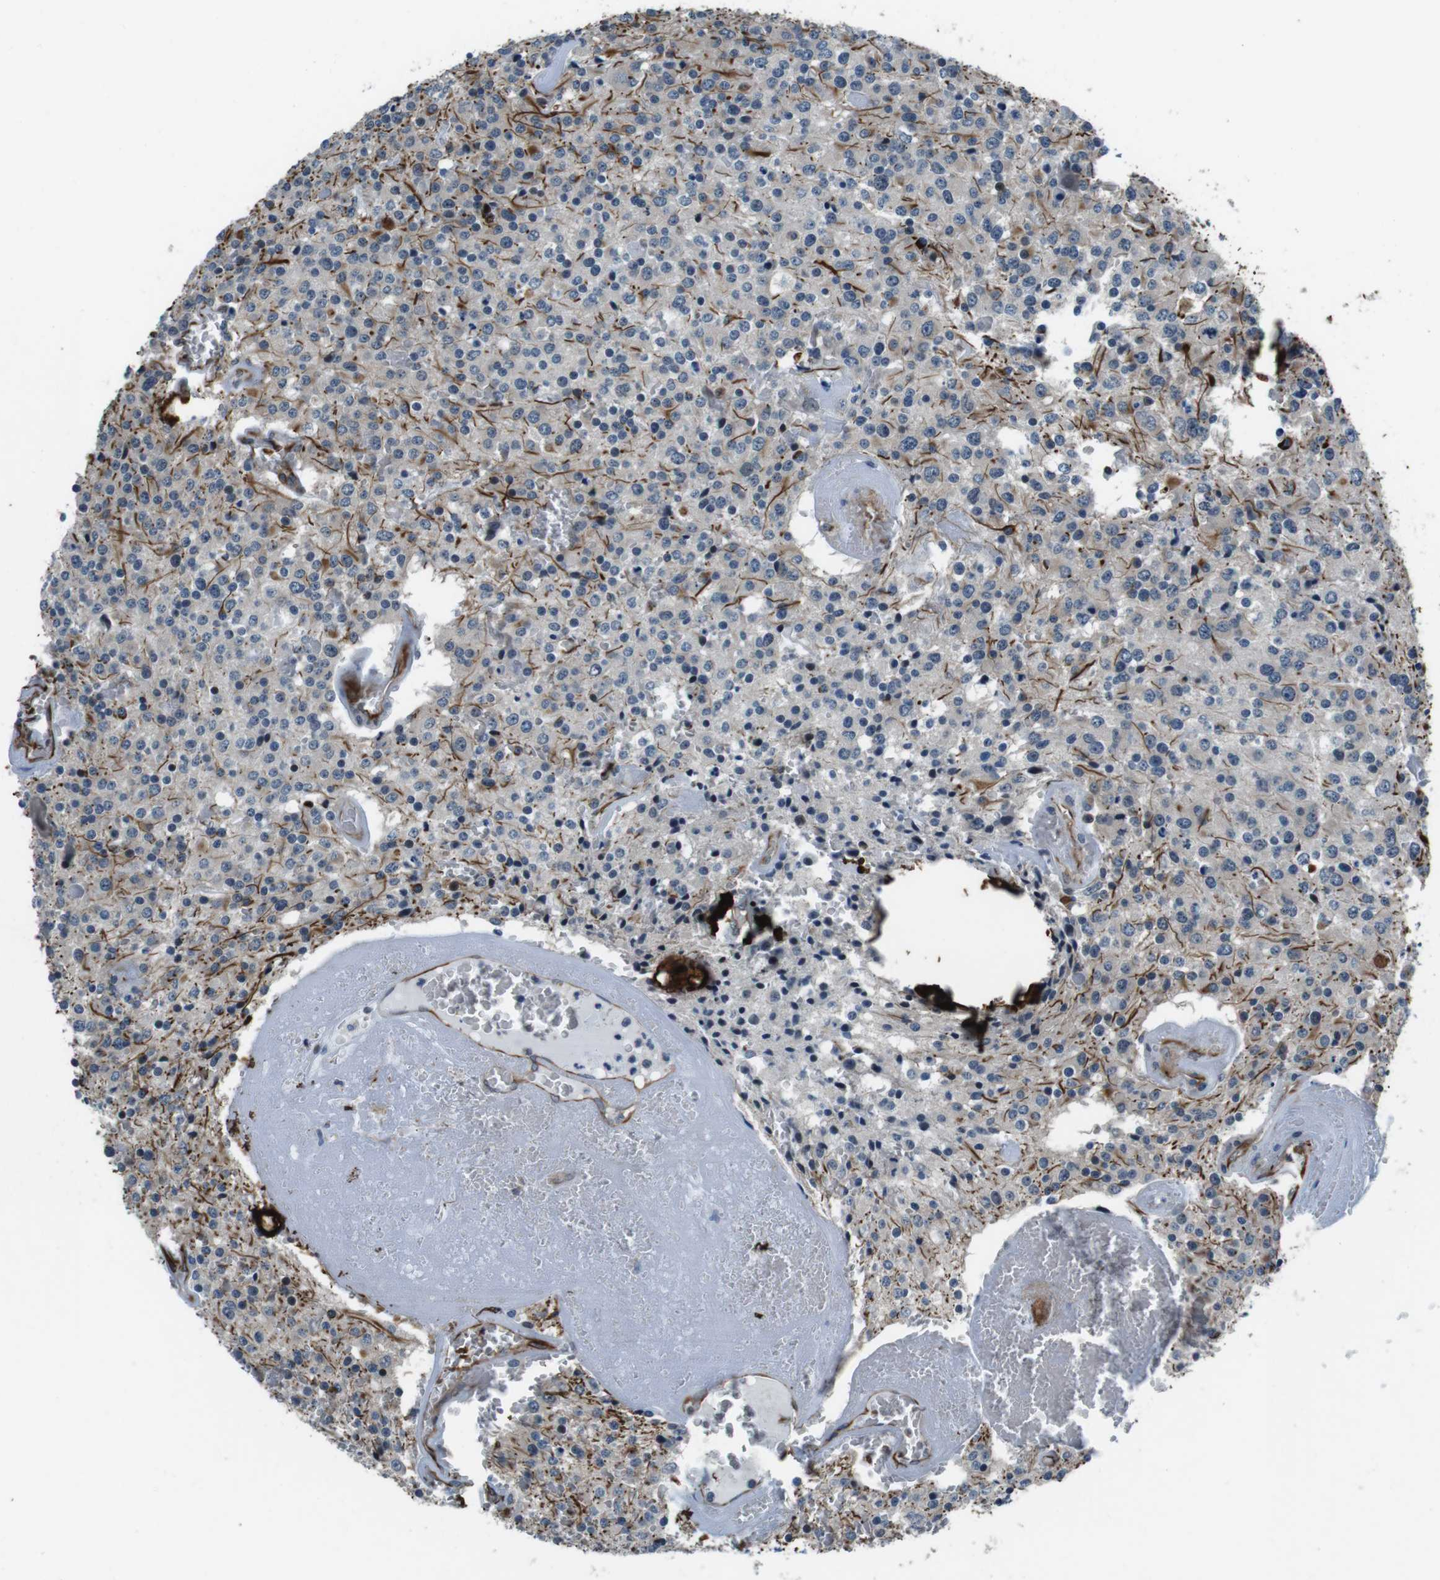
{"staining": {"intensity": "negative", "quantity": "none", "location": "none"}, "tissue": "glioma", "cell_type": "Tumor cells", "image_type": "cancer", "snomed": [{"axis": "morphology", "description": "Glioma, malignant, Low grade"}, {"axis": "topography", "description": "Brain"}], "caption": "IHC of human glioma exhibits no positivity in tumor cells.", "gene": "LRRC49", "patient": {"sex": "male", "age": 58}}